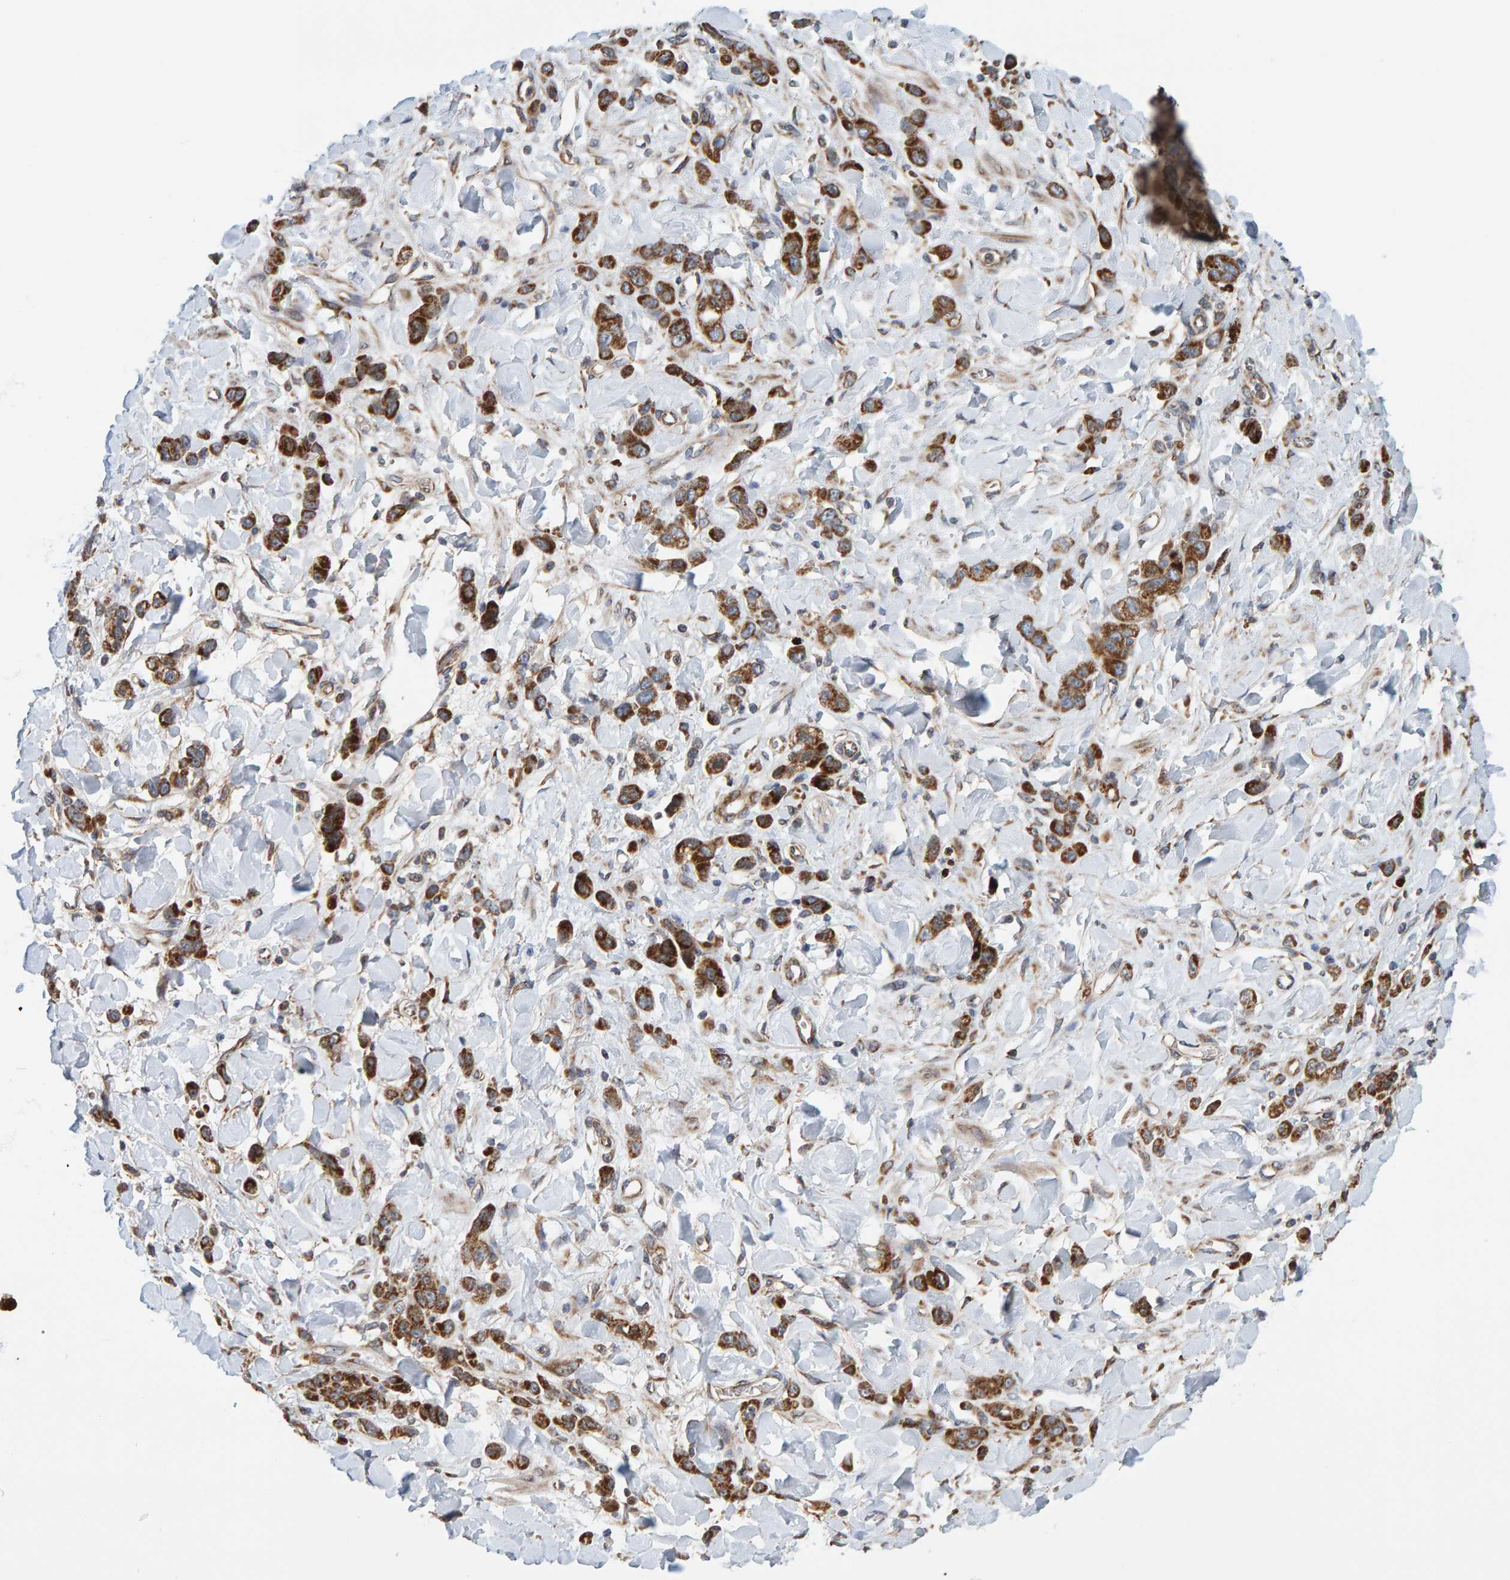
{"staining": {"intensity": "strong", "quantity": ">75%", "location": "cytoplasmic/membranous"}, "tissue": "stomach cancer", "cell_type": "Tumor cells", "image_type": "cancer", "snomed": [{"axis": "morphology", "description": "Normal tissue, NOS"}, {"axis": "morphology", "description": "Adenocarcinoma, NOS"}, {"axis": "topography", "description": "Stomach"}], "caption": "Immunohistochemistry (IHC) staining of stomach cancer (adenocarcinoma), which shows high levels of strong cytoplasmic/membranous positivity in about >75% of tumor cells indicating strong cytoplasmic/membranous protein expression. The staining was performed using DAB (brown) for protein detection and nuclei were counterstained in hematoxylin (blue).", "gene": "MRPL45", "patient": {"sex": "male", "age": 82}}